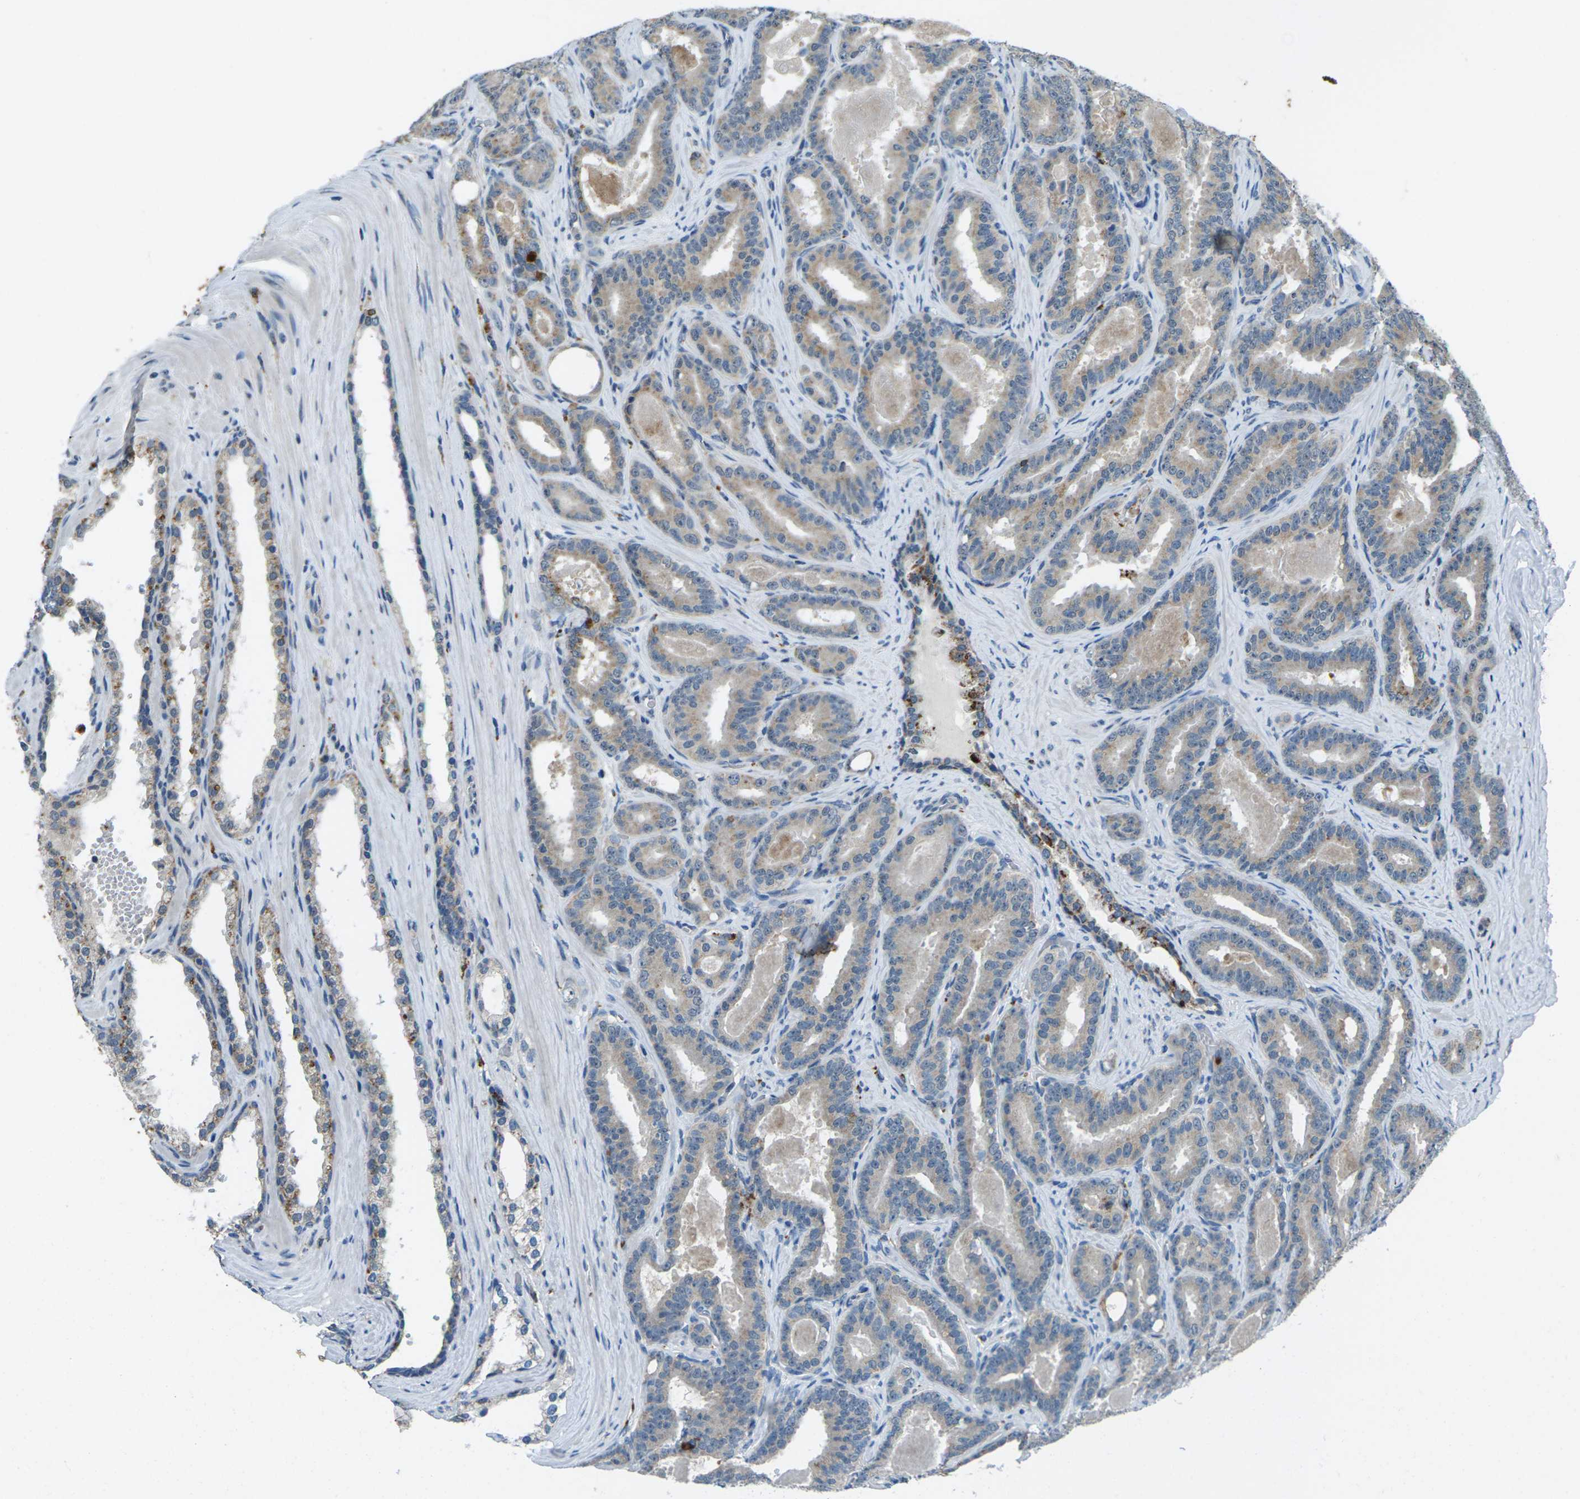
{"staining": {"intensity": "weak", "quantity": ">75%", "location": "cytoplasmic/membranous"}, "tissue": "prostate cancer", "cell_type": "Tumor cells", "image_type": "cancer", "snomed": [{"axis": "morphology", "description": "Adenocarcinoma, High grade"}, {"axis": "topography", "description": "Prostate"}], "caption": "Immunohistochemical staining of prostate cancer (high-grade adenocarcinoma) shows weak cytoplasmic/membranous protein expression in approximately >75% of tumor cells.", "gene": "SLC31A2", "patient": {"sex": "male", "age": 60}}